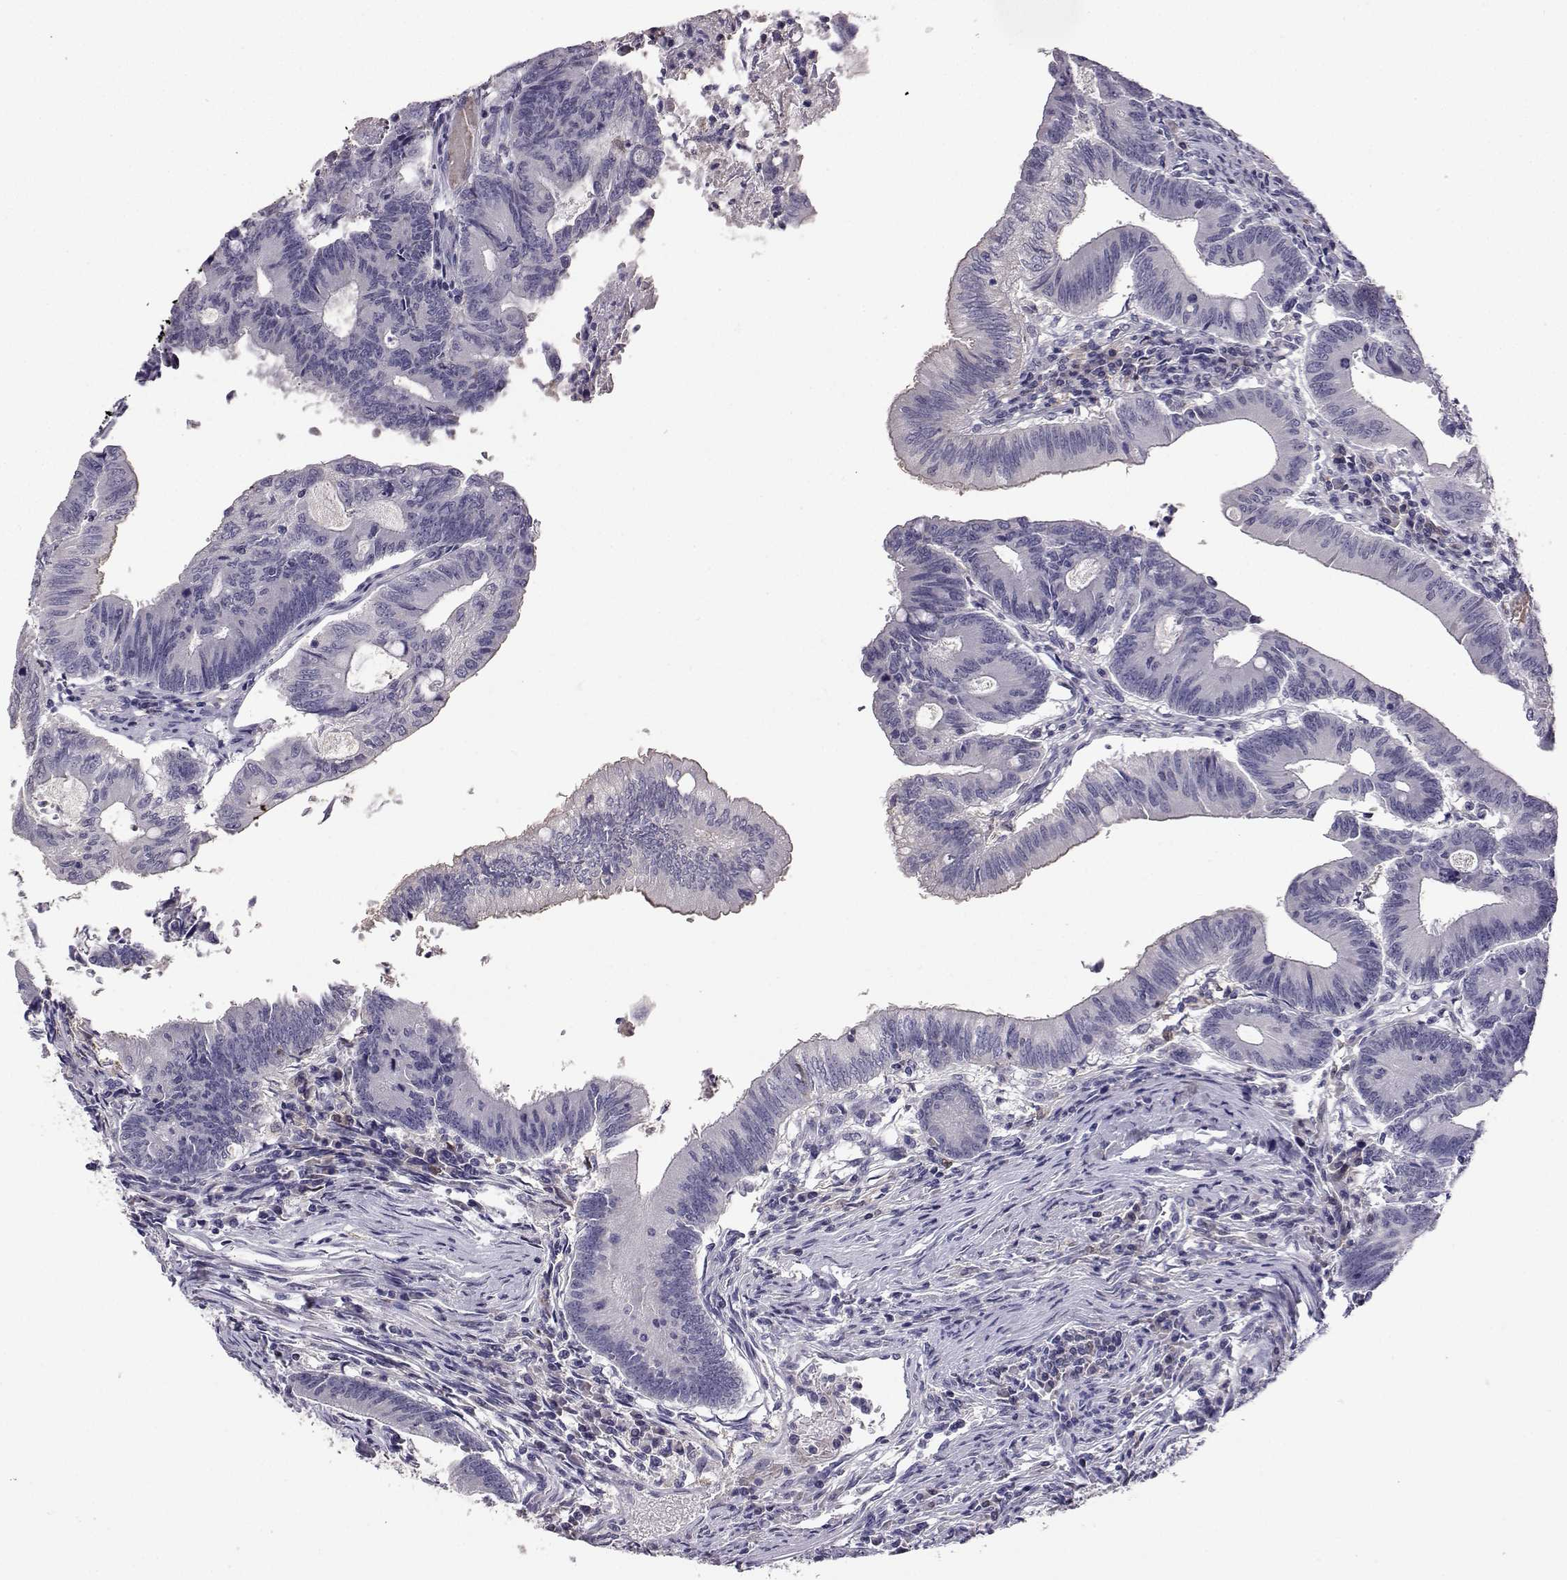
{"staining": {"intensity": "negative", "quantity": "none", "location": "none"}, "tissue": "colorectal cancer", "cell_type": "Tumor cells", "image_type": "cancer", "snomed": [{"axis": "morphology", "description": "Adenocarcinoma, NOS"}, {"axis": "topography", "description": "Colon"}], "caption": "Immunohistochemistry (IHC) image of human adenocarcinoma (colorectal) stained for a protein (brown), which demonstrates no expression in tumor cells. Nuclei are stained in blue.", "gene": "AKR1B1", "patient": {"sex": "female", "age": 70}}